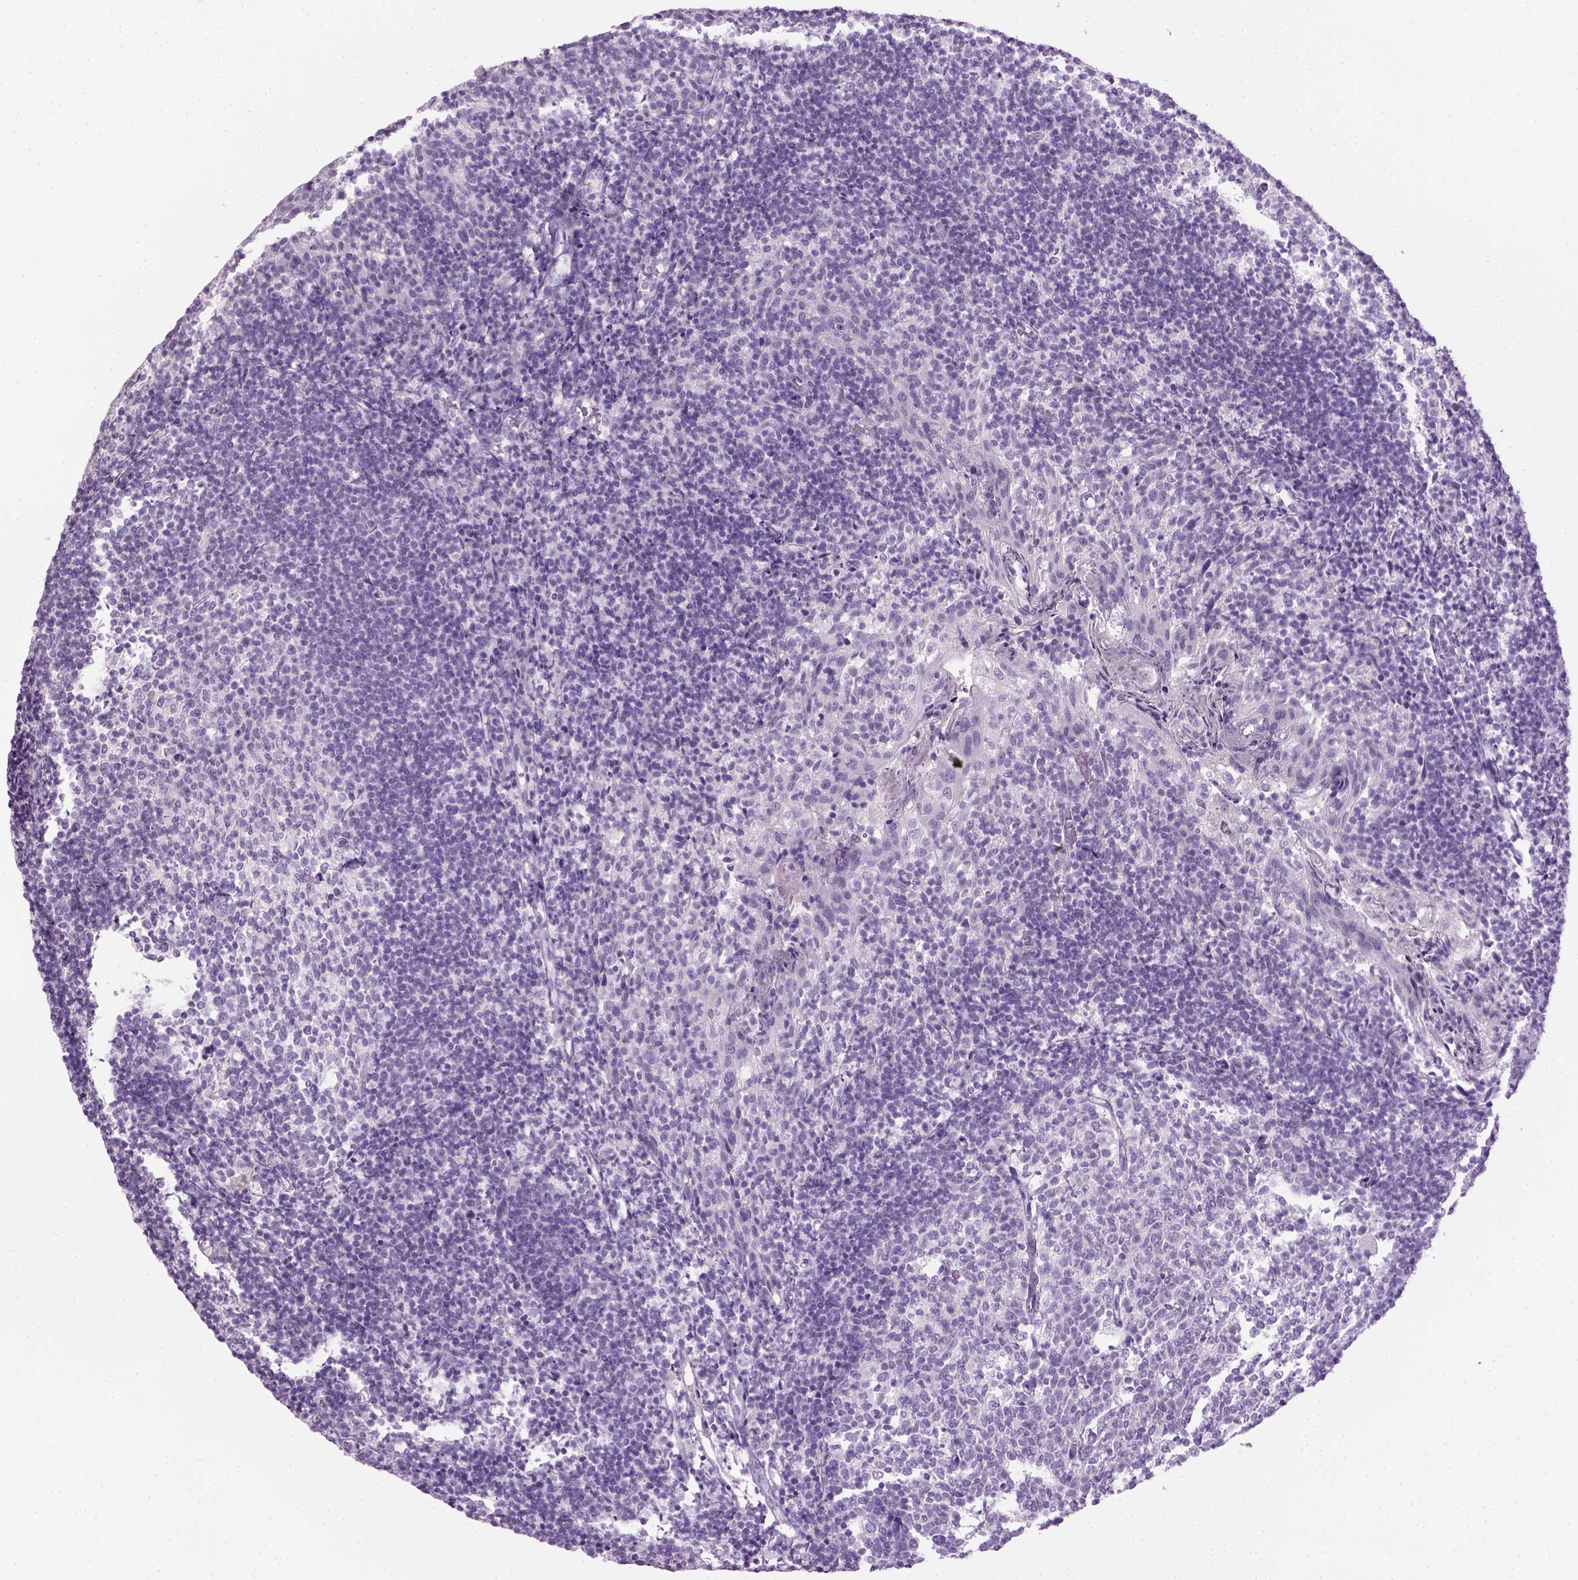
{"staining": {"intensity": "negative", "quantity": "none", "location": "none"}, "tissue": "tonsil", "cell_type": "Germinal center cells", "image_type": "normal", "snomed": [{"axis": "morphology", "description": "Normal tissue, NOS"}, {"axis": "topography", "description": "Tonsil"}], "caption": "Histopathology image shows no protein expression in germinal center cells of benign tonsil.", "gene": "GABRB2", "patient": {"sex": "female", "age": 10}}